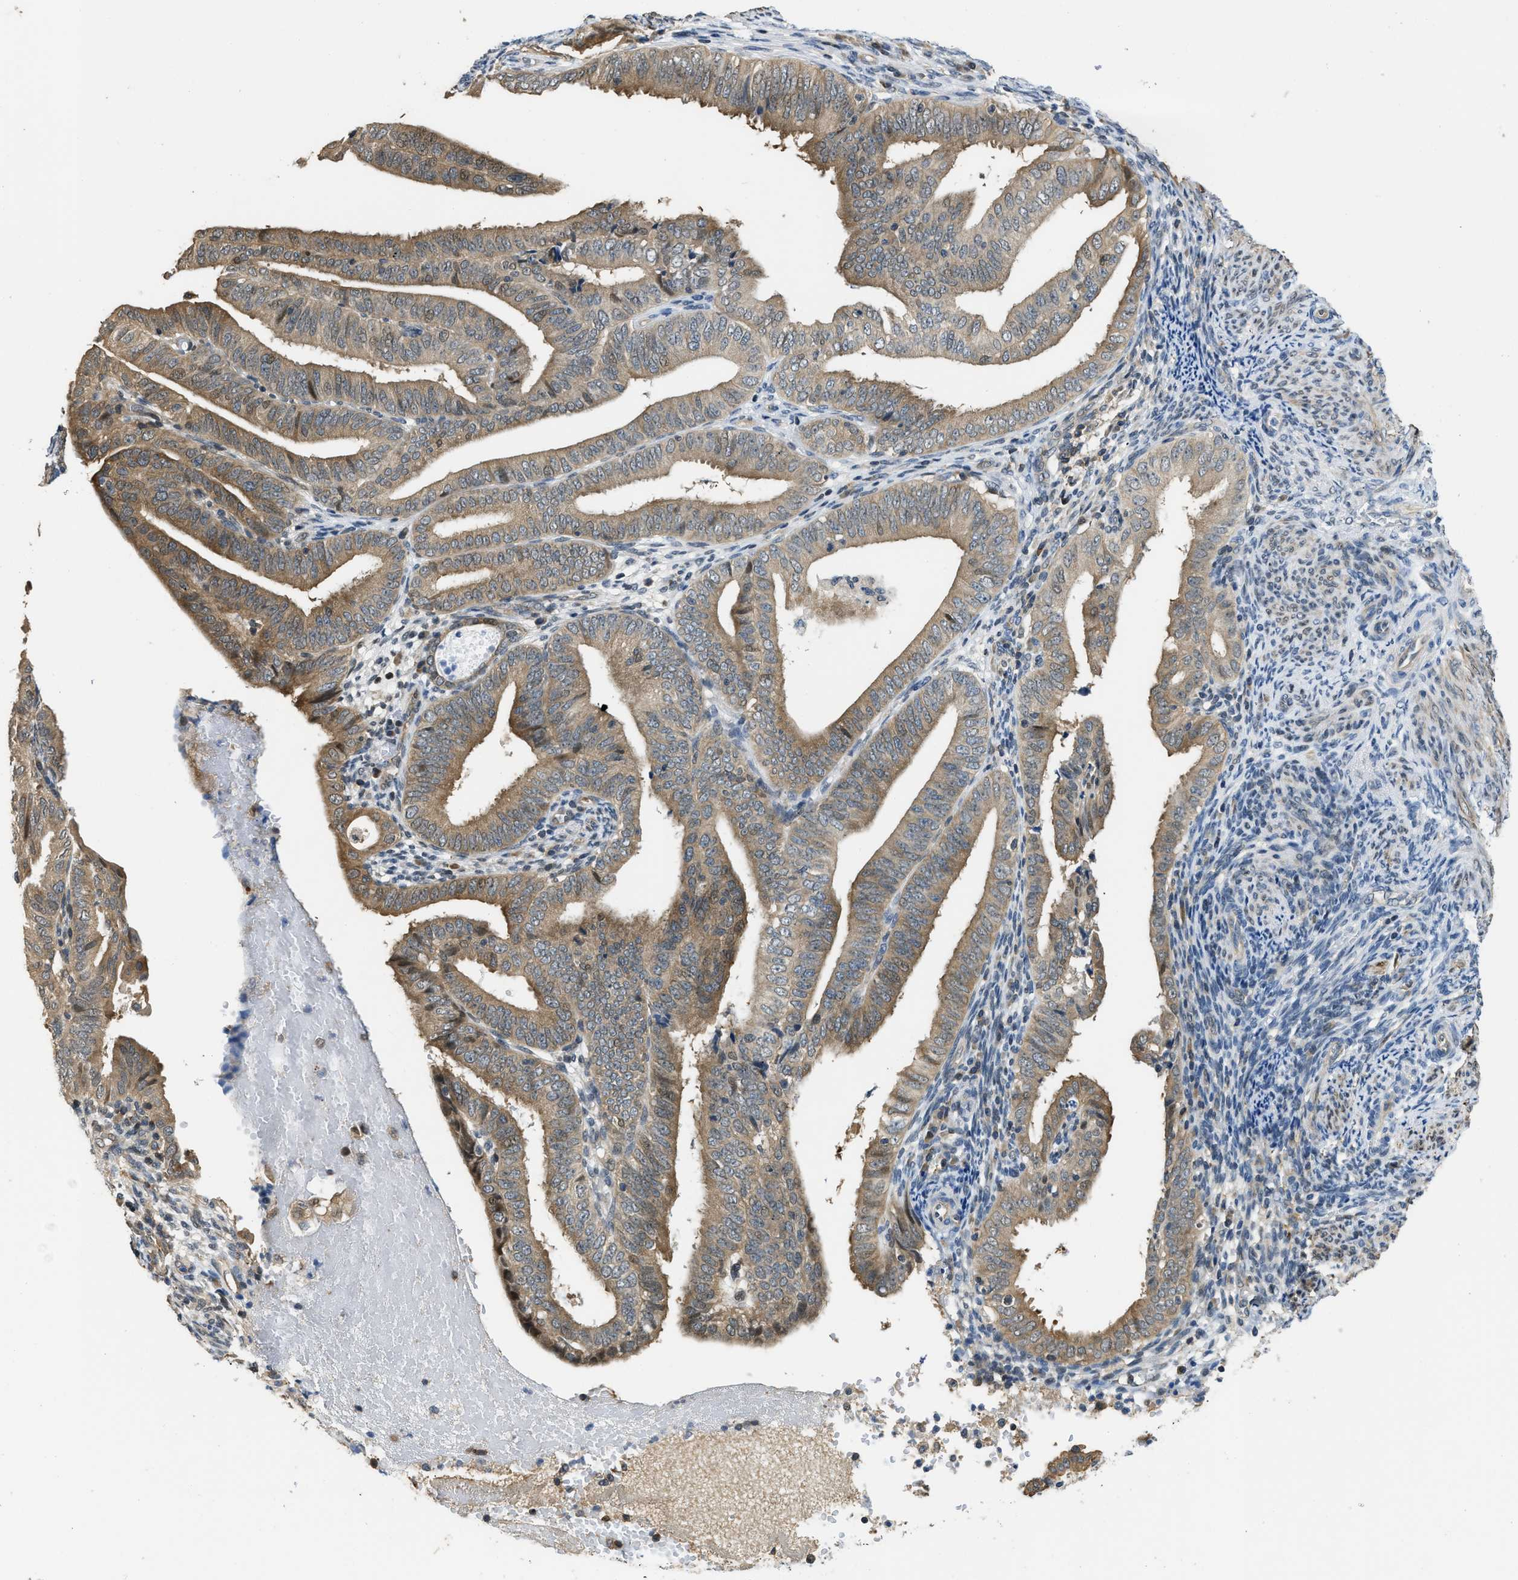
{"staining": {"intensity": "moderate", "quantity": ">75%", "location": "cytoplasmic/membranous"}, "tissue": "endometrial cancer", "cell_type": "Tumor cells", "image_type": "cancer", "snomed": [{"axis": "morphology", "description": "Adenocarcinoma, NOS"}, {"axis": "topography", "description": "Endometrium"}], "caption": "Approximately >75% of tumor cells in human endometrial cancer (adenocarcinoma) reveal moderate cytoplasmic/membranous protein expression as visualized by brown immunohistochemical staining.", "gene": "TES", "patient": {"sex": "female", "age": 58}}